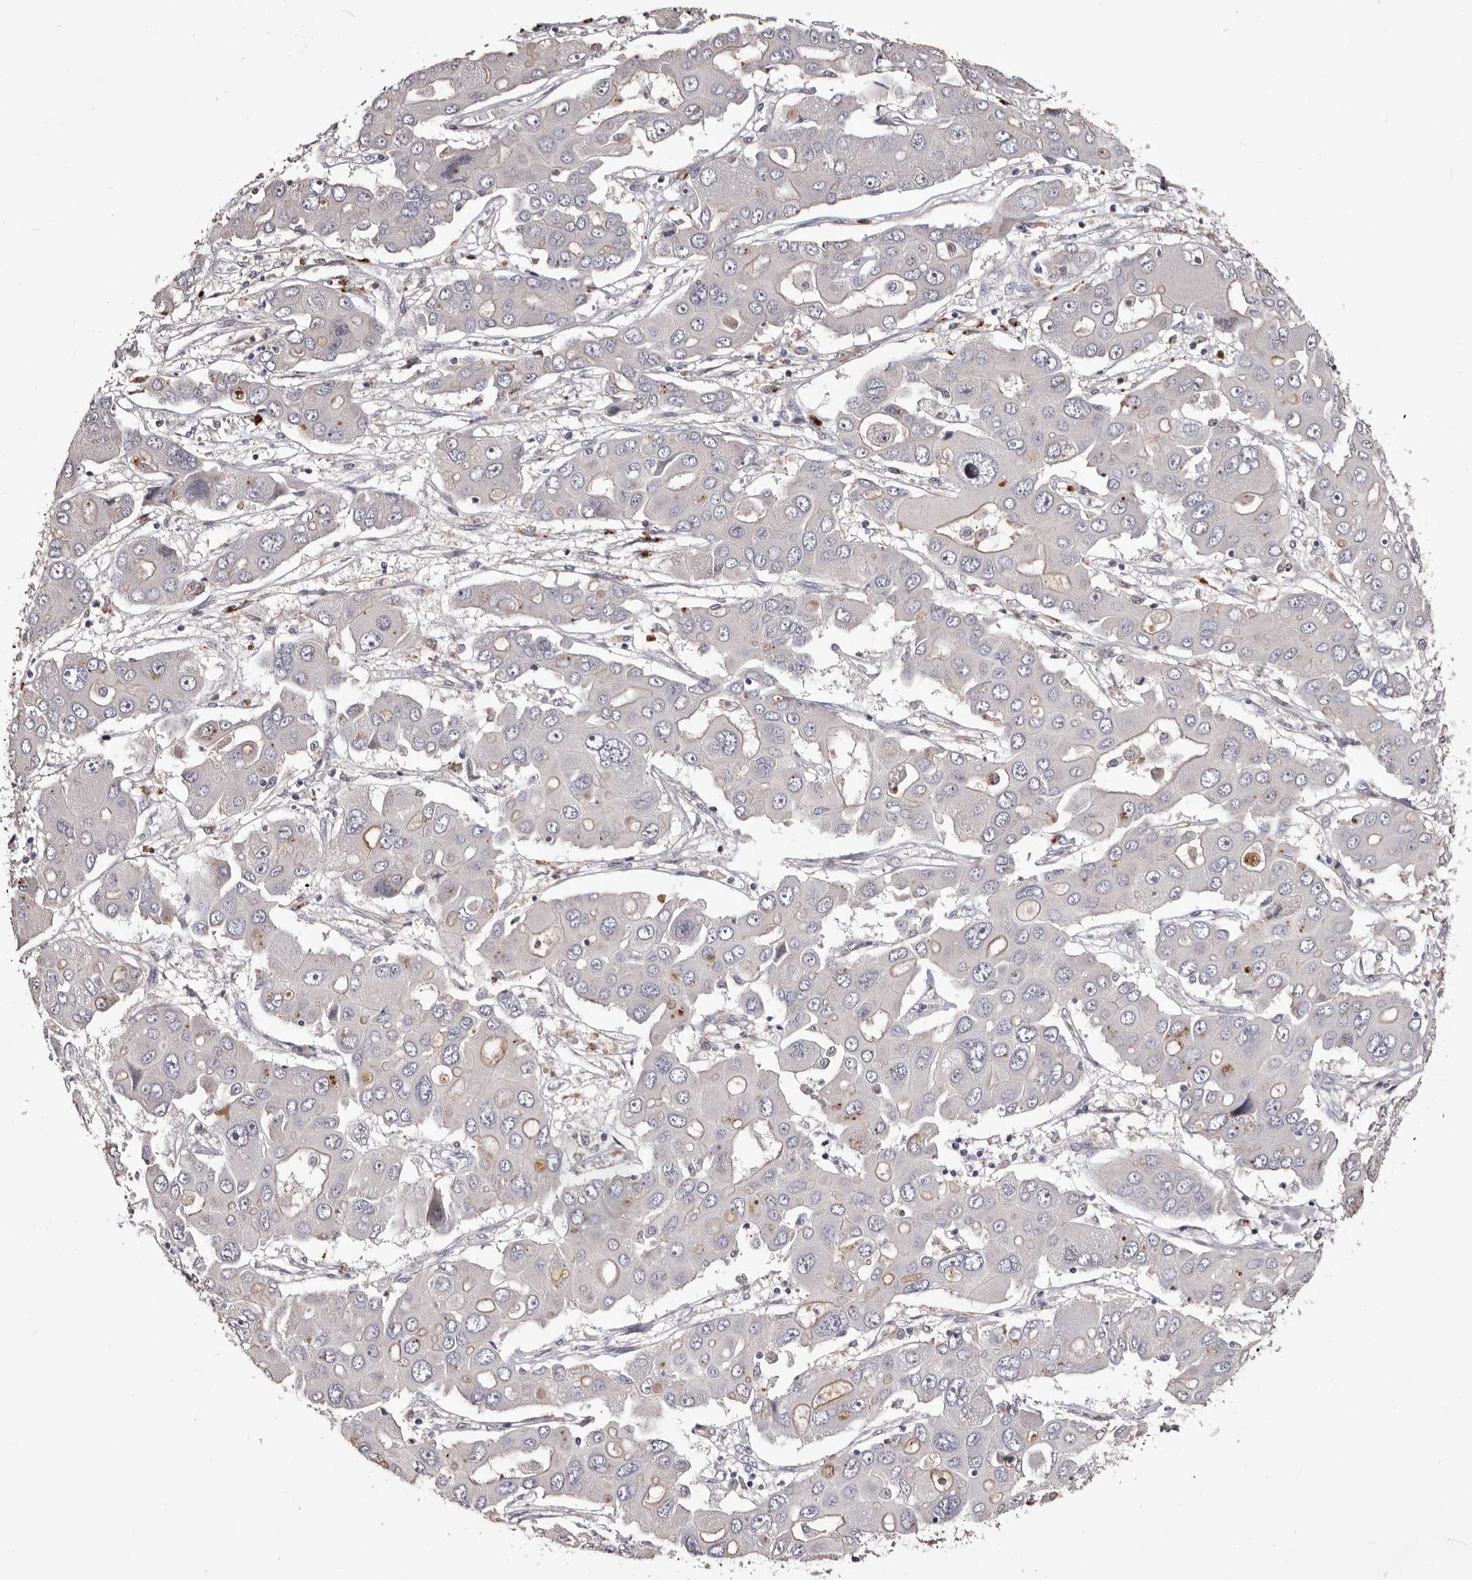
{"staining": {"intensity": "negative", "quantity": "none", "location": "none"}, "tissue": "liver cancer", "cell_type": "Tumor cells", "image_type": "cancer", "snomed": [{"axis": "morphology", "description": "Cholangiocarcinoma"}, {"axis": "topography", "description": "Liver"}], "caption": "Tumor cells are negative for brown protein staining in liver cancer. (Immunohistochemistry (ihc), brightfield microscopy, high magnification).", "gene": "SLC10A4", "patient": {"sex": "male", "age": 67}}